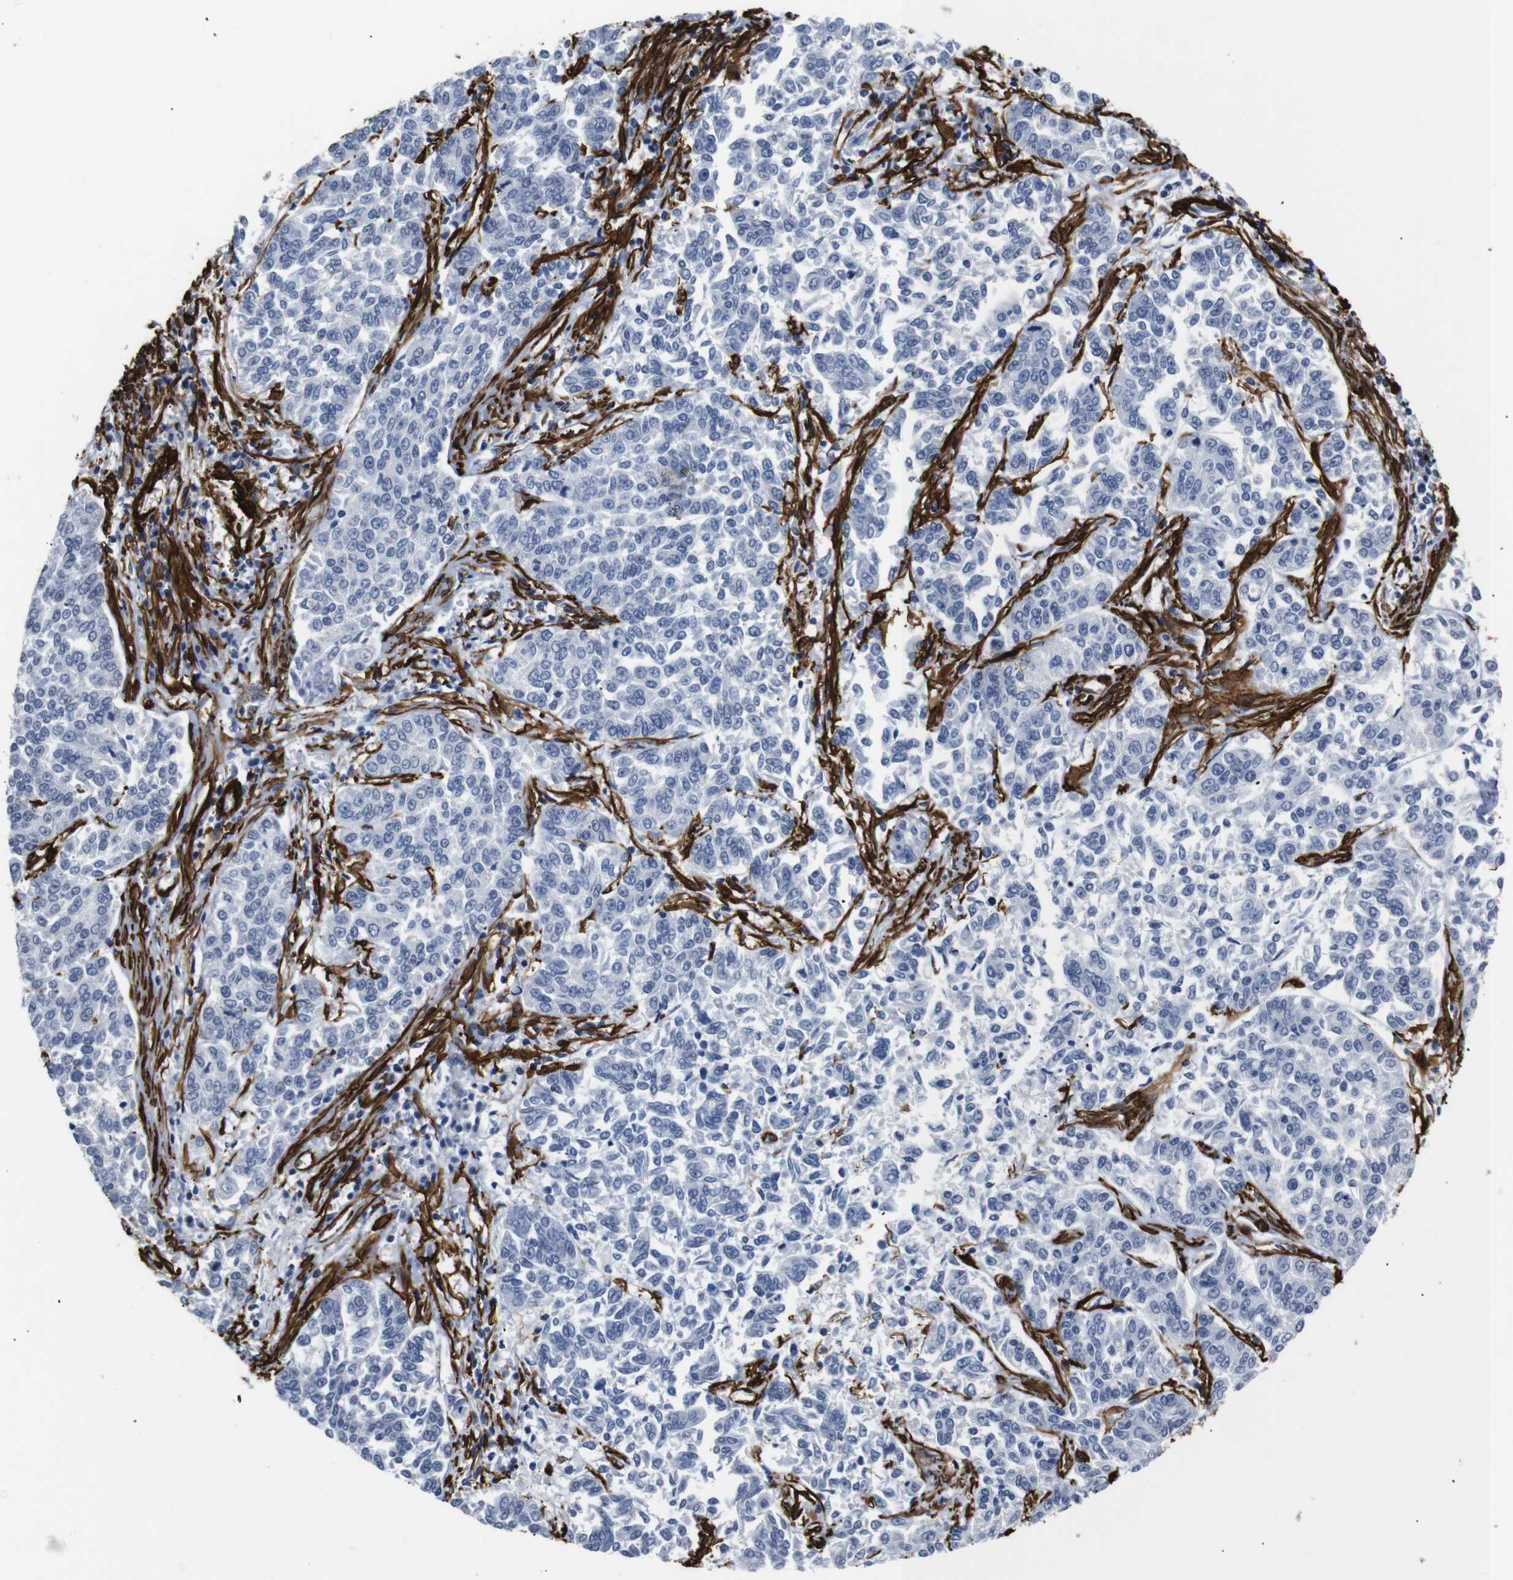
{"staining": {"intensity": "negative", "quantity": "none", "location": "none"}, "tissue": "lung cancer", "cell_type": "Tumor cells", "image_type": "cancer", "snomed": [{"axis": "morphology", "description": "Adenocarcinoma, NOS"}, {"axis": "topography", "description": "Lung"}], "caption": "Immunohistochemistry image of human lung cancer (adenocarcinoma) stained for a protein (brown), which shows no positivity in tumor cells. The staining is performed using DAB (3,3'-diaminobenzidine) brown chromogen with nuclei counter-stained in using hematoxylin.", "gene": "ACTA2", "patient": {"sex": "male", "age": 84}}